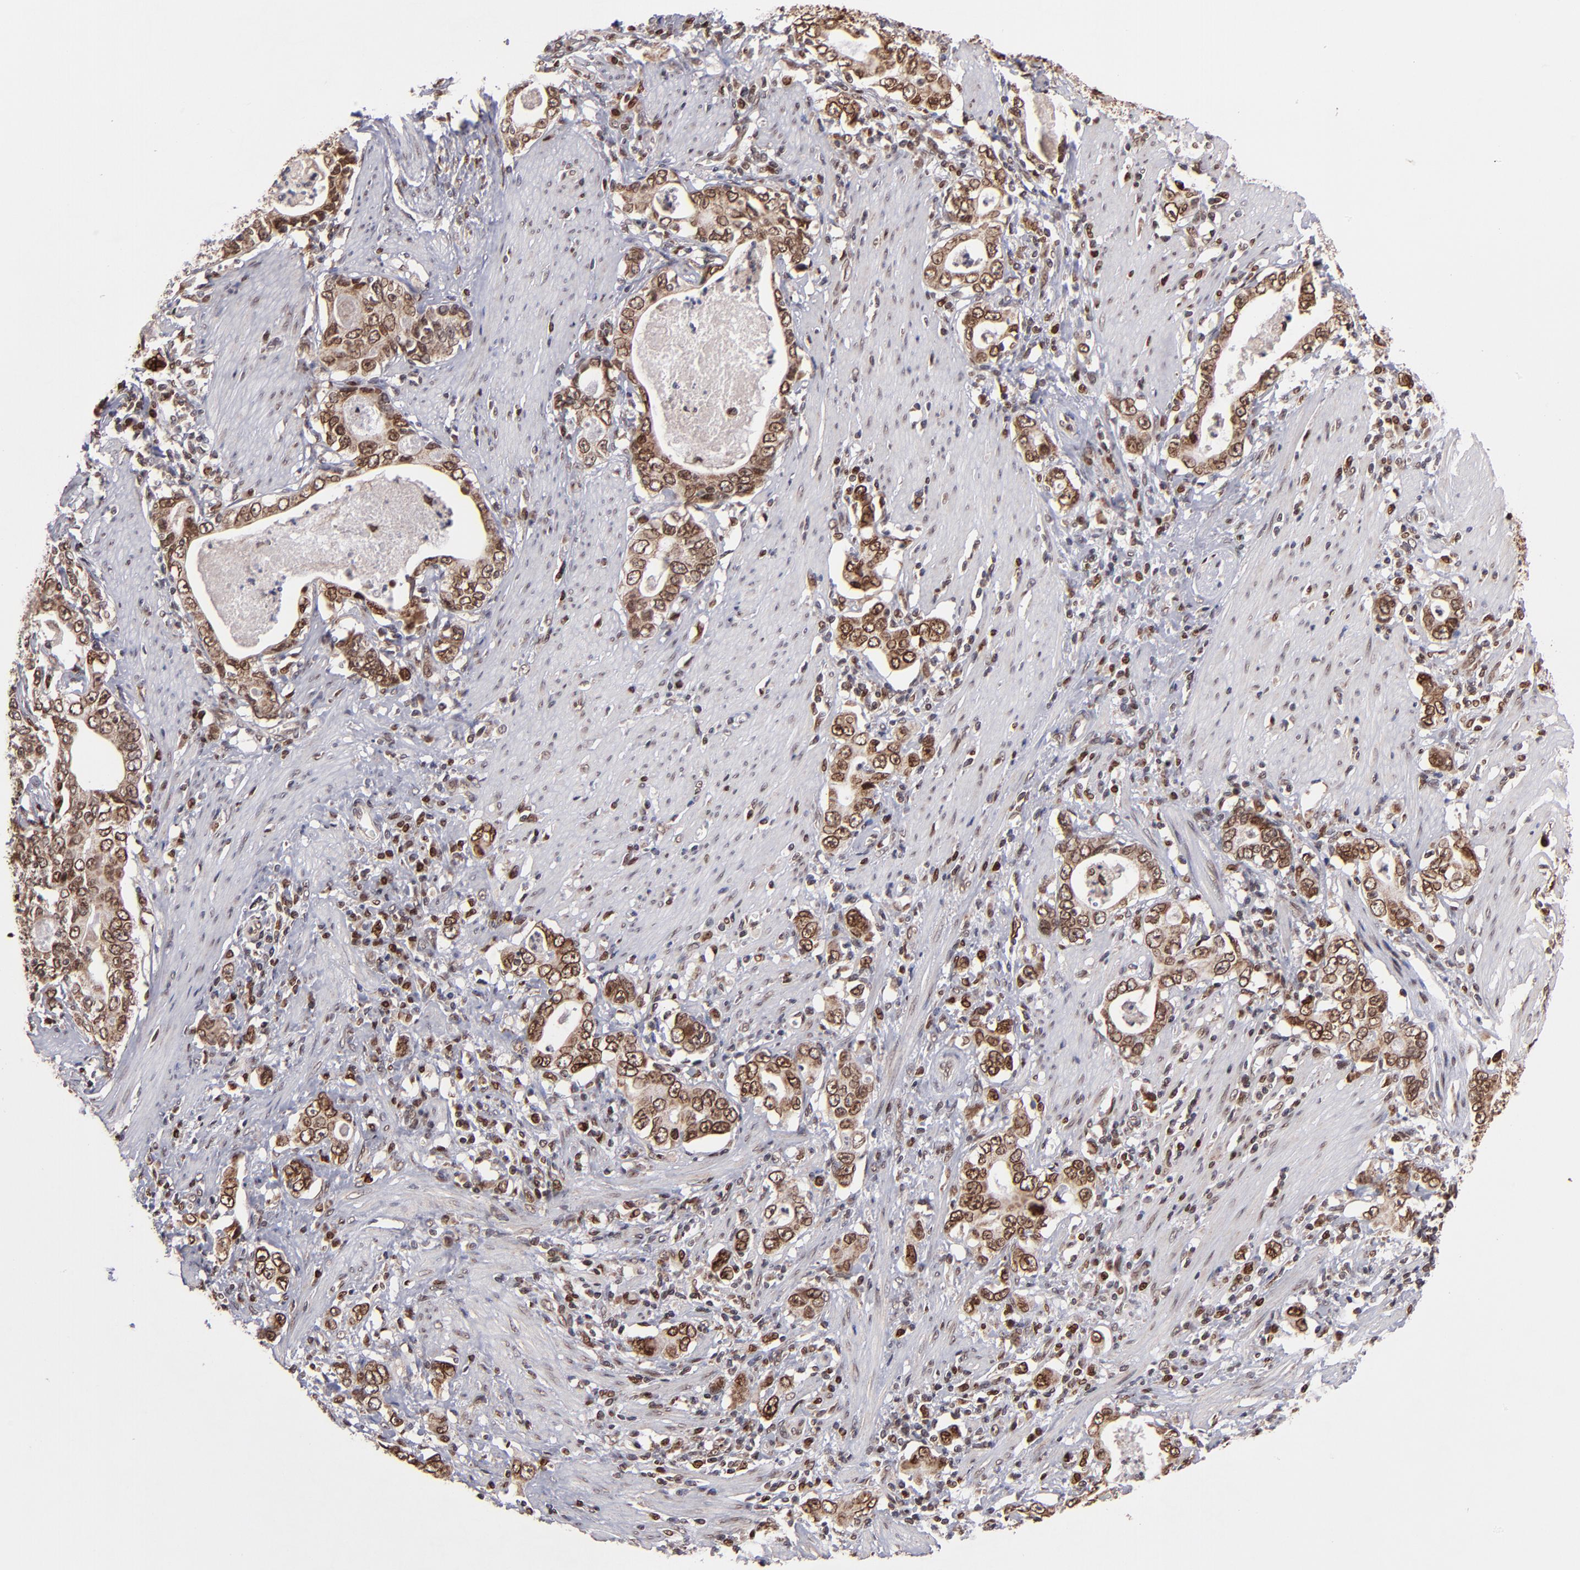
{"staining": {"intensity": "strong", "quantity": ">75%", "location": "cytoplasmic/membranous,nuclear"}, "tissue": "stomach cancer", "cell_type": "Tumor cells", "image_type": "cancer", "snomed": [{"axis": "morphology", "description": "Adenocarcinoma, NOS"}, {"axis": "topography", "description": "Stomach, lower"}], "caption": "IHC of human adenocarcinoma (stomach) exhibits high levels of strong cytoplasmic/membranous and nuclear expression in about >75% of tumor cells. IHC stains the protein in brown and the nuclei are stained blue.", "gene": "TOP1MT", "patient": {"sex": "female", "age": 72}}